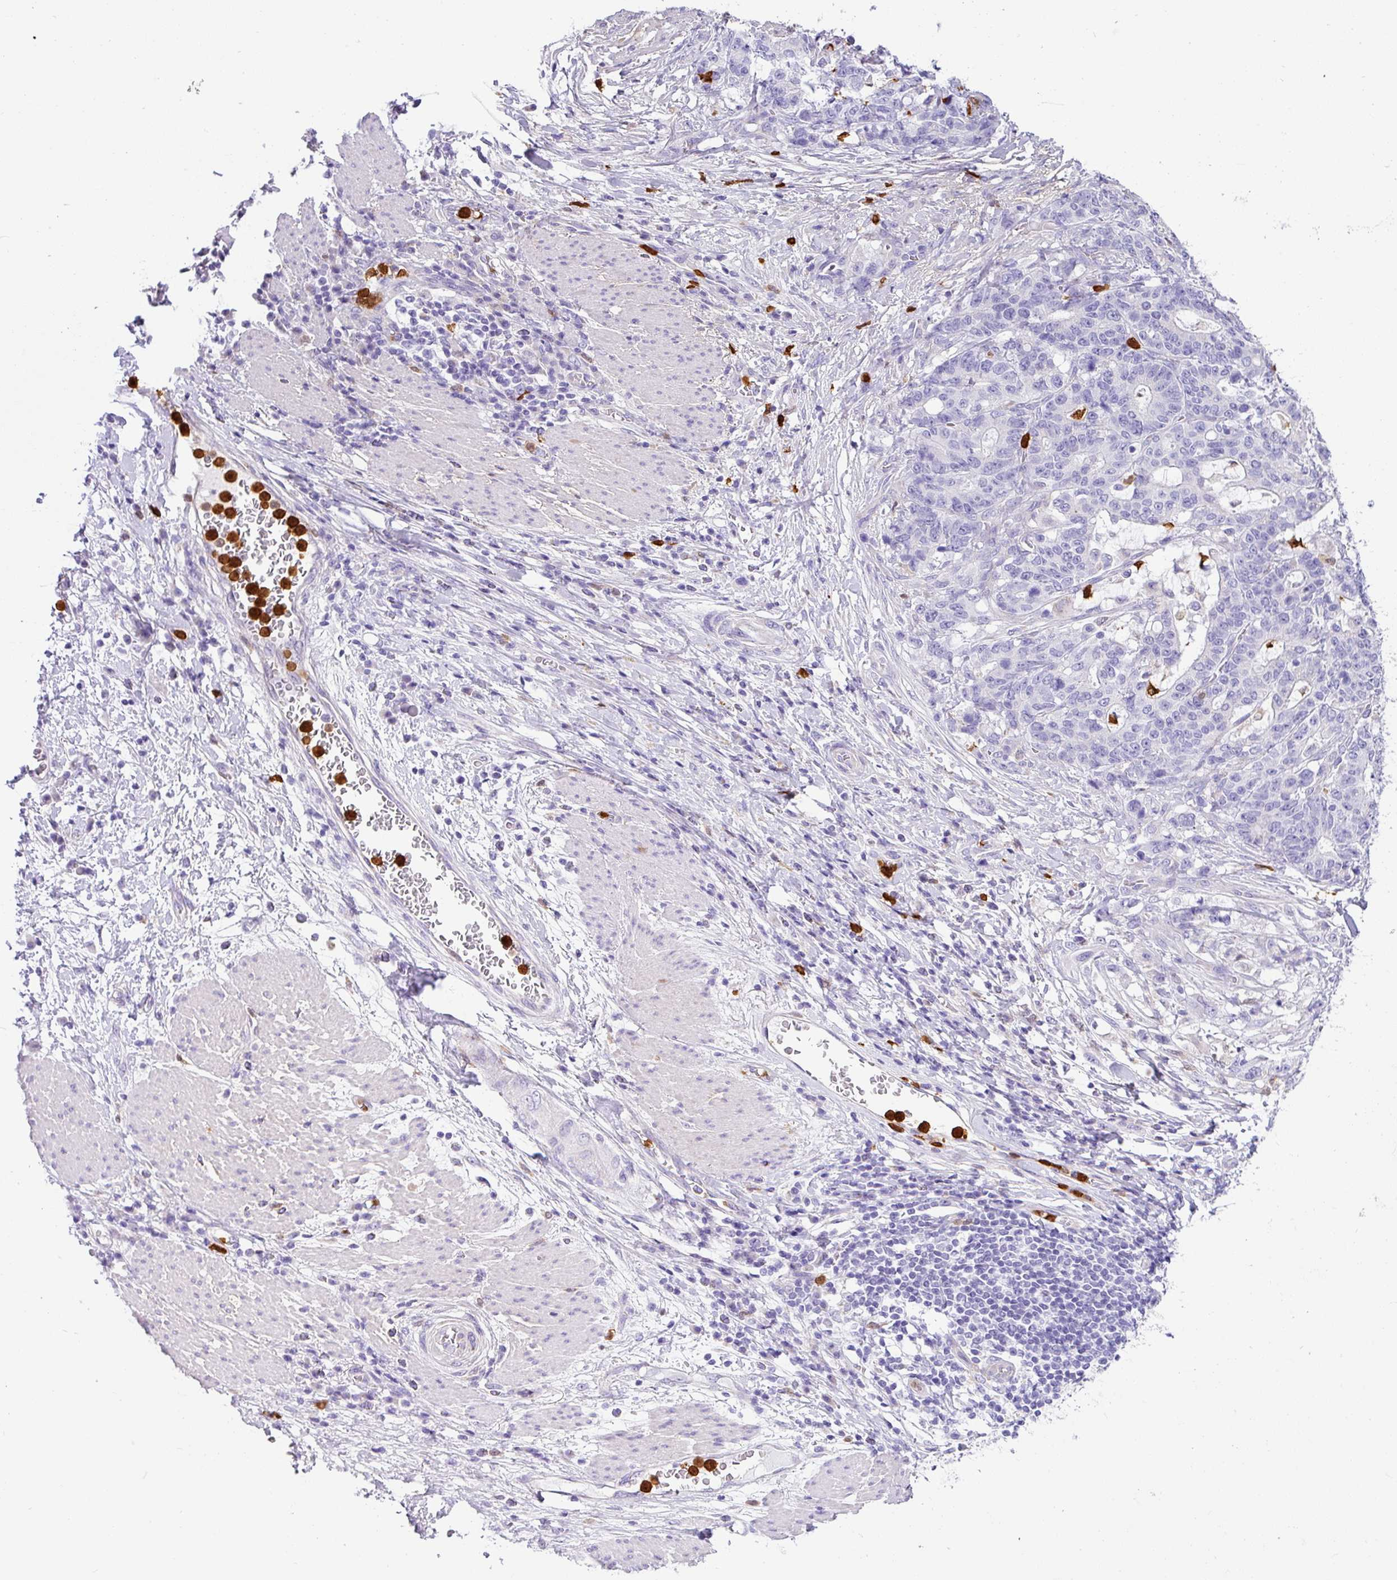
{"staining": {"intensity": "negative", "quantity": "none", "location": "none"}, "tissue": "stomach cancer", "cell_type": "Tumor cells", "image_type": "cancer", "snomed": [{"axis": "morphology", "description": "Normal tissue, NOS"}, {"axis": "morphology", "description": "Adenocarcinoma, NOS"}, {"axis": "topography", "description": "Stomach"}], "caption": "Adenocarcinoma (stomach) stained for a protein using IHC displays no staining tumor cells.", "gene": "SH2D3C", "patient": {"sex": "female", "age": 64}}